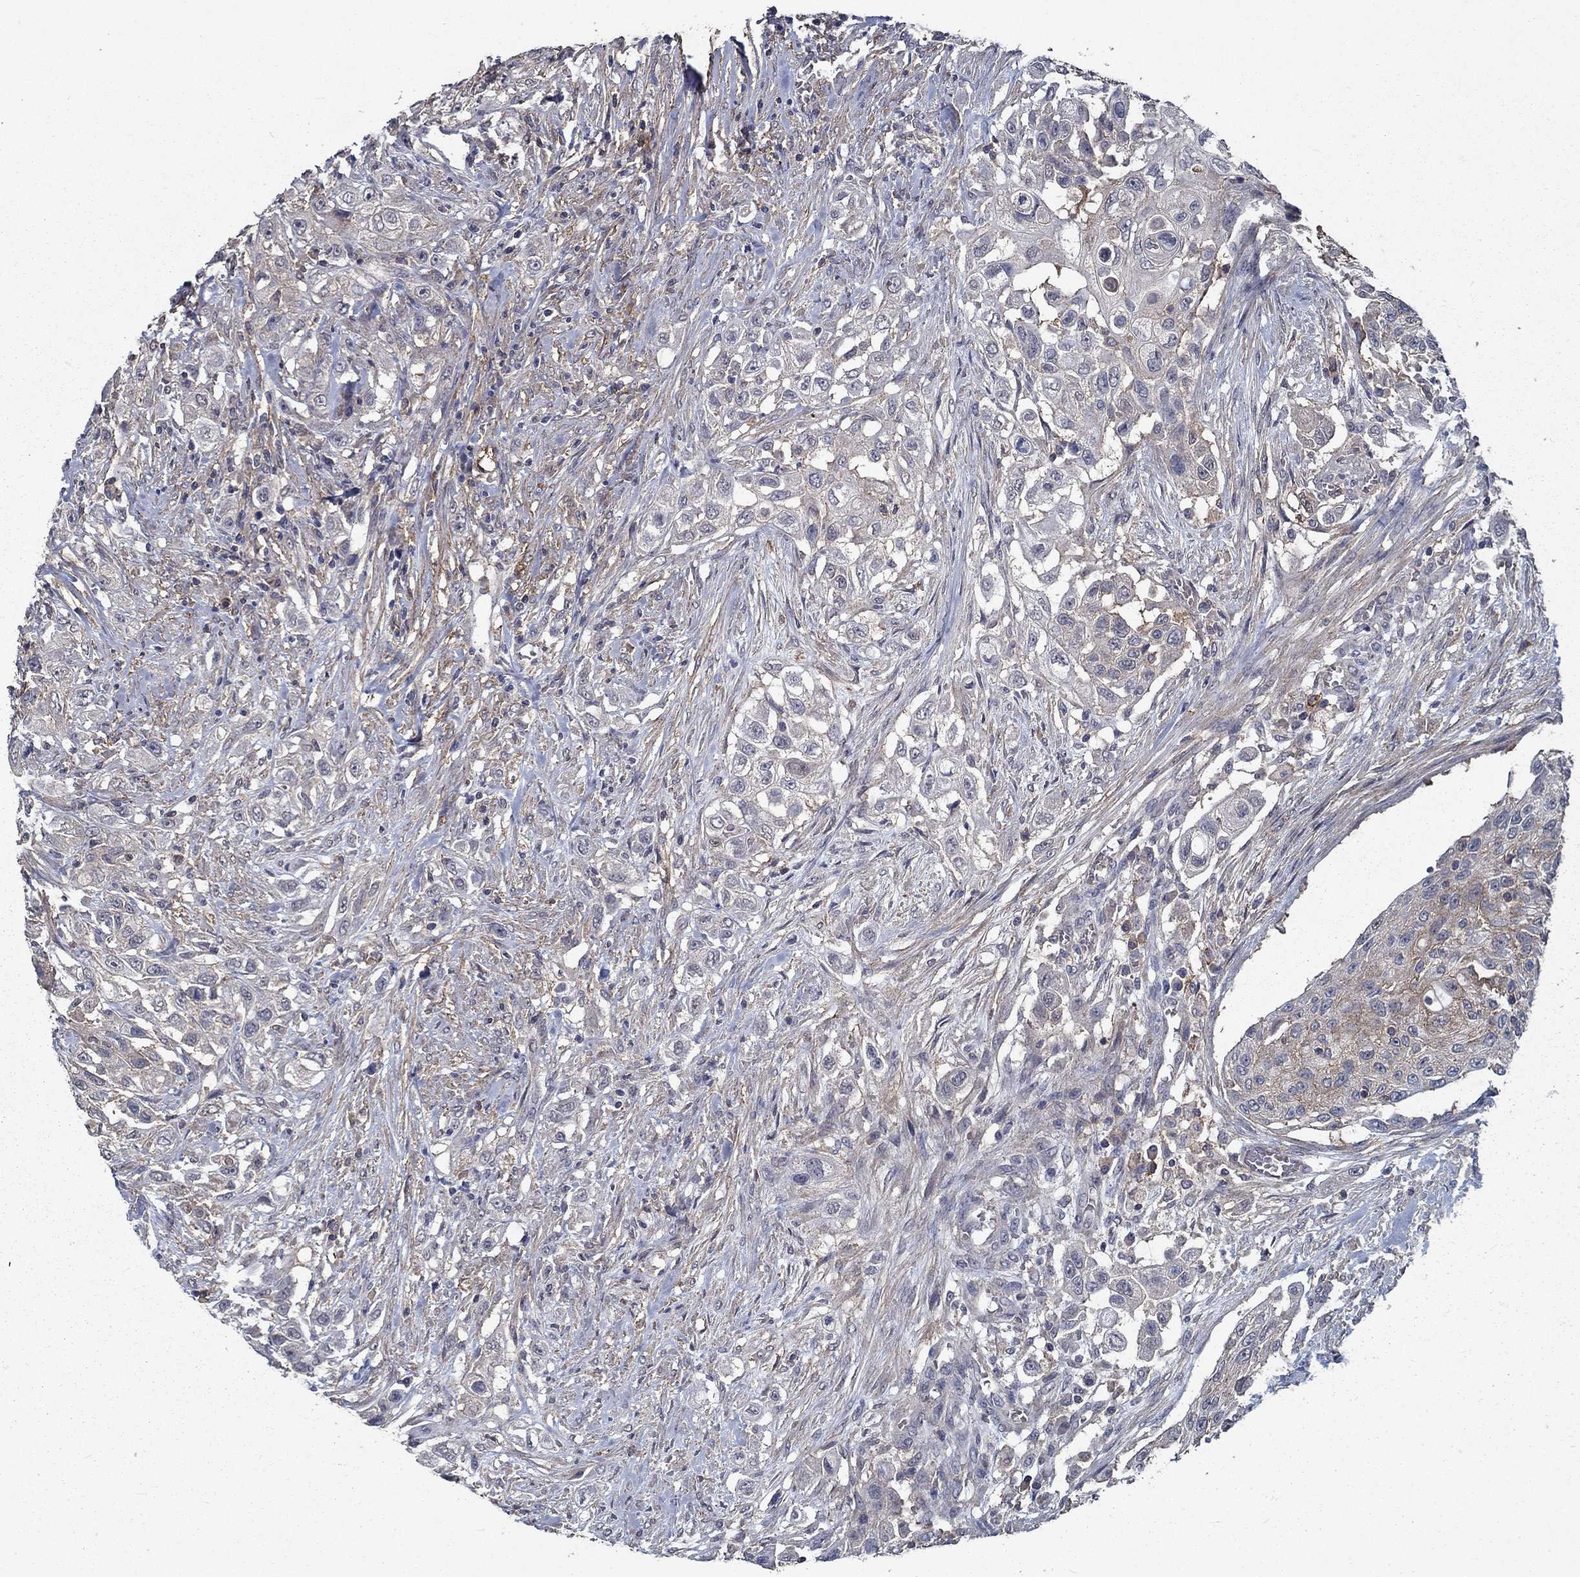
{"staining": {"intensity": "moderate", "quantity": "<25%", "location": "cytoplasmic/membranous"}, "tissue": "urothelial cancer", "cell_type": "Tumor cells", "image_type": "cancer", "snomed": [{"axis": "morphology", "description": "Urothelial carcinoma, High grade"}, {"axis": "topography", "description": "Urinary bladder"}], "caption": "Protein expression analysis of urothelial carcinoma (high-grade) shows moderate cytoplasmic/membranous staining in approximately <25% of tumor cells. (Brightfield microscopy of DAB IHC at high magnification).", "gene": "SLC44A1", "patient": {"sex": "female", "age": 56}}